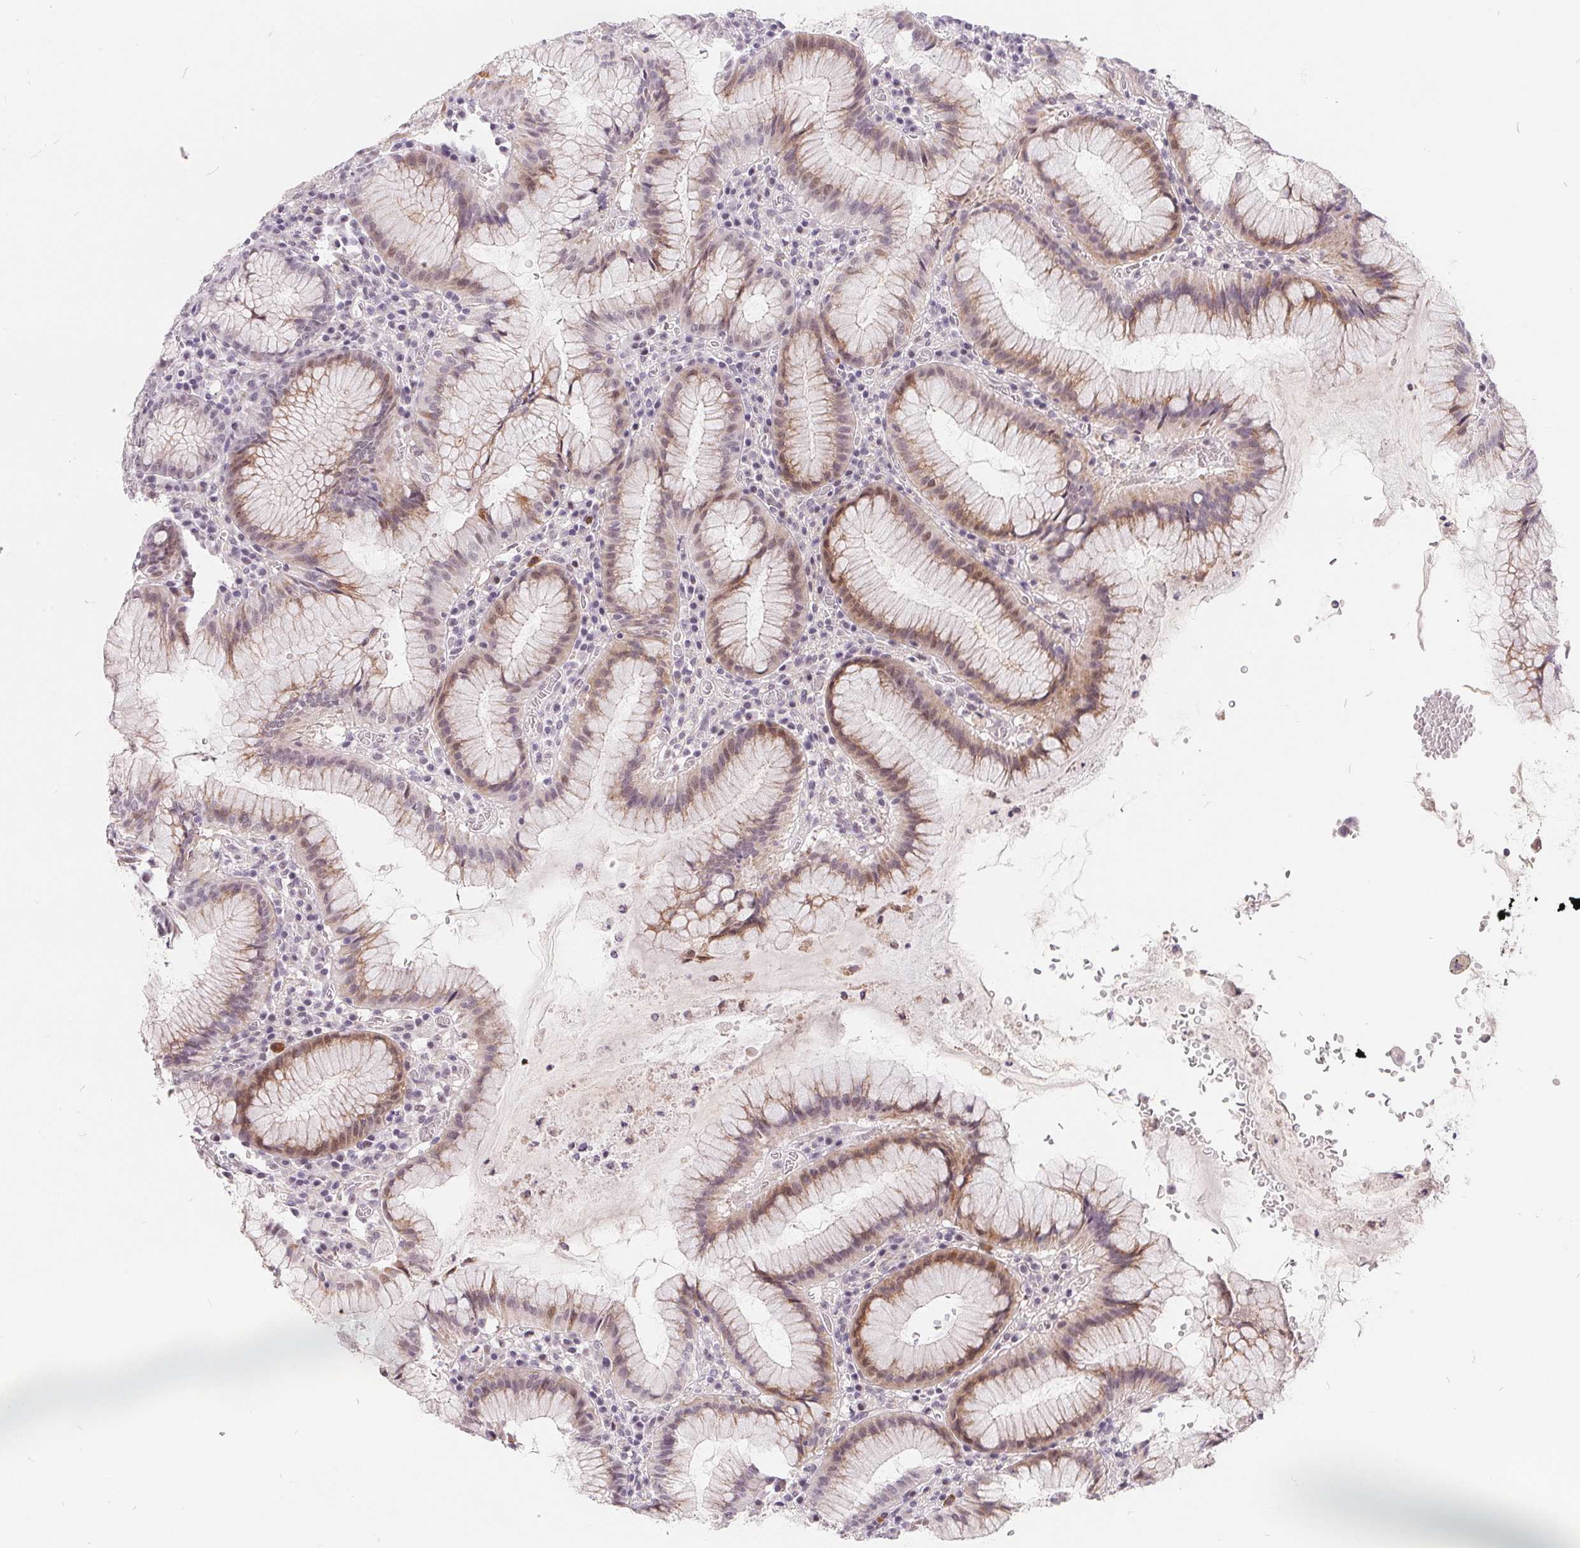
{"staining": {"intensity": "moderate", "quantity": "<25%", "location": "cytoplasmic/membranous,nuclear"}, "tissue": "stomach", "cell_type": "Glandular cells", "image_type": "normal", "snomed": [{"axis": "morphology", "description": "Normal tissue, NOS"}, {"axis": "topography", "description": "Stomach"}], "caption": "Stomach stained with immunohistochemistry displays moderate cytoplasmic/membranous,nuclear staining in approximately <25% of glandular cells.", "gene": "NRG2", "patient": {"sex": "male", "age": 55}}